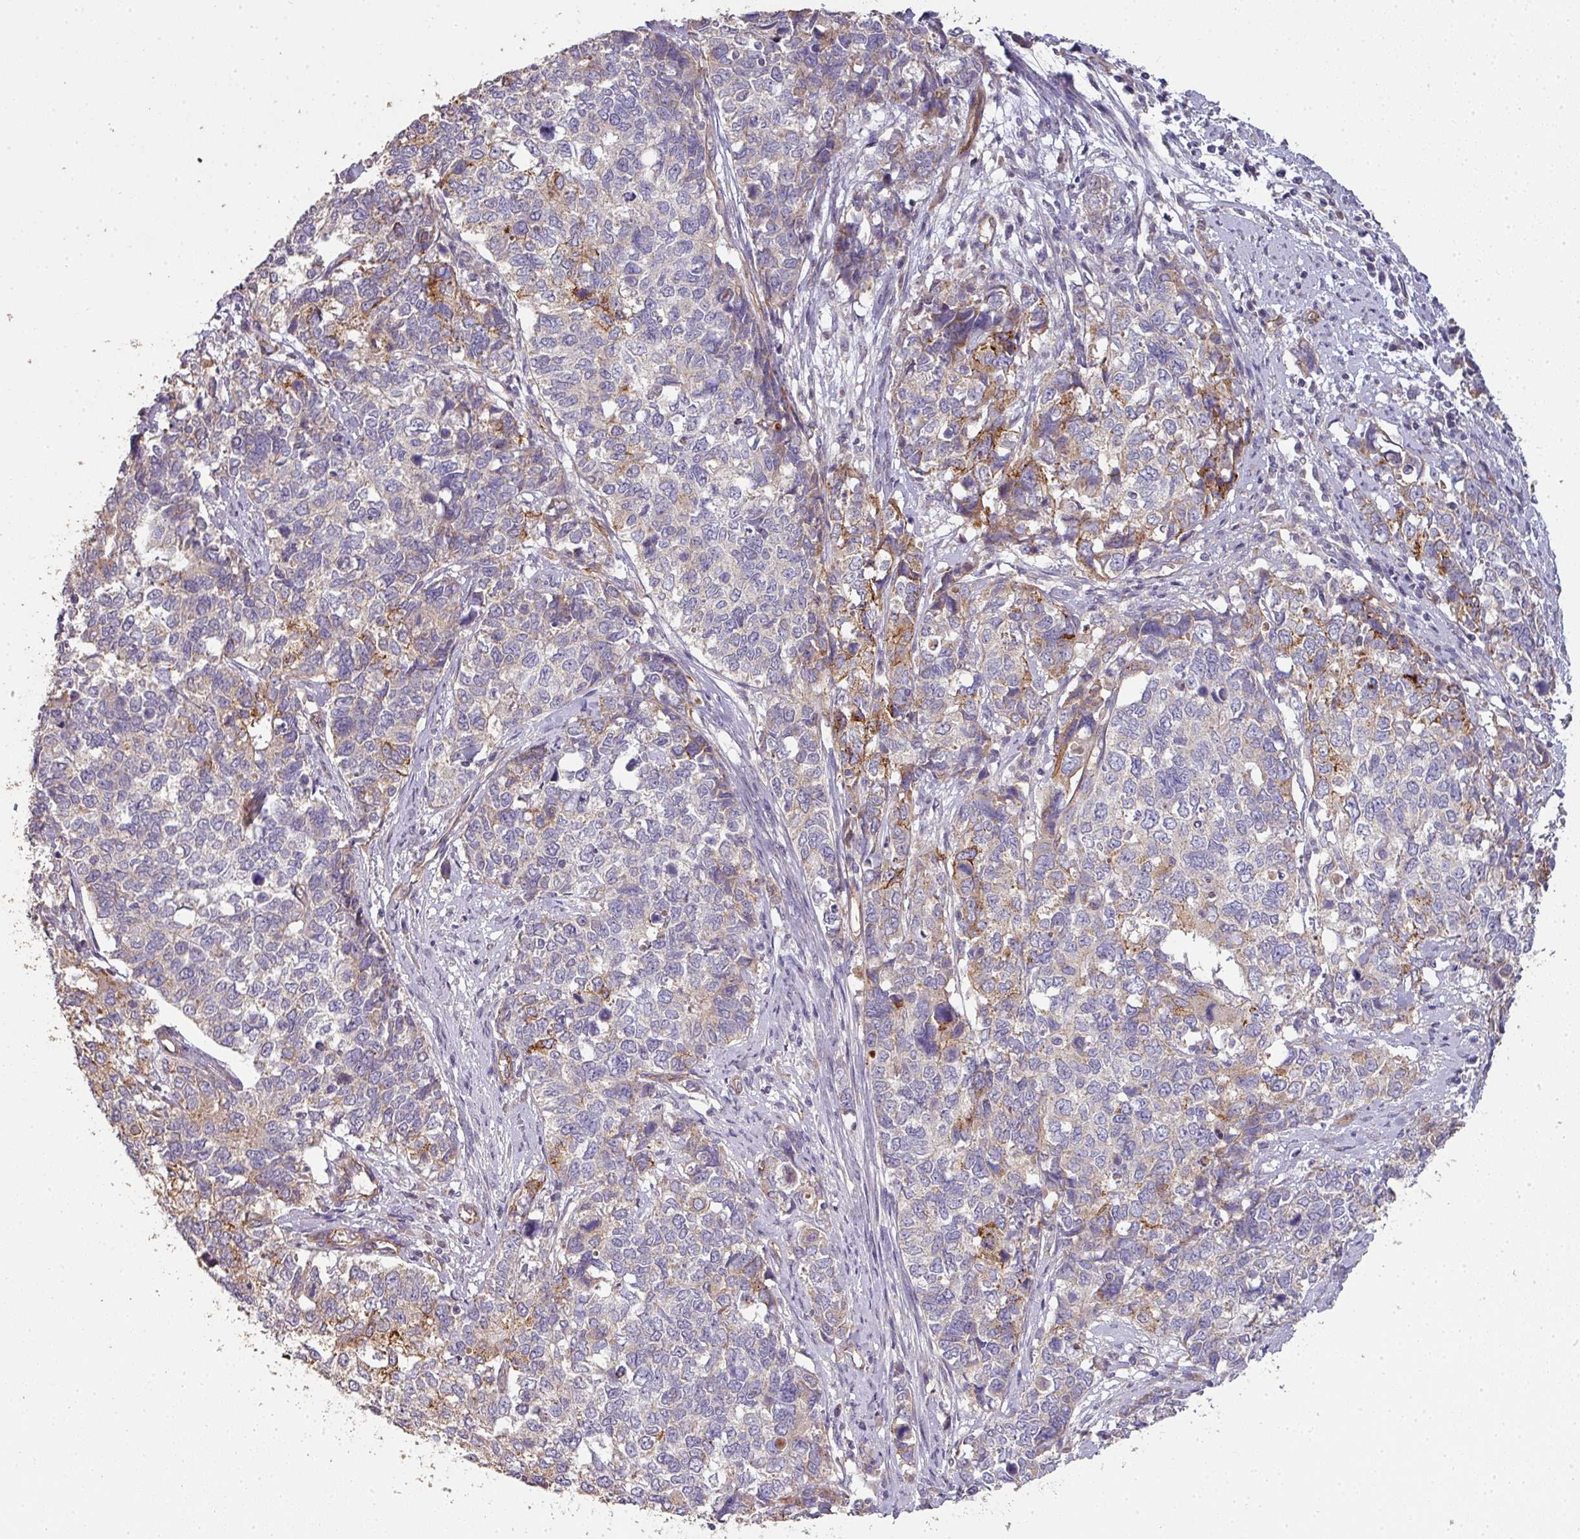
{"staining": {"intensity": "weak", "quantity": "<25%", "location": "cytoplasmic/membranous"}, "tissue": "cervical cancer", "cell_type": "Tumor cells", "image_type": "cancer", "snomed": [{"axis": "morphology", "description": "Squamous cell carcinoma, NOS"}, {"axis": "topography", "description": "Cervix"}], "caption": "Tumor cells are negative for protein expression in human cervical cancer (squamous cell carcinoma).", "gene": "PCDH1", "patient": {"sex": "female", "age": 63}}